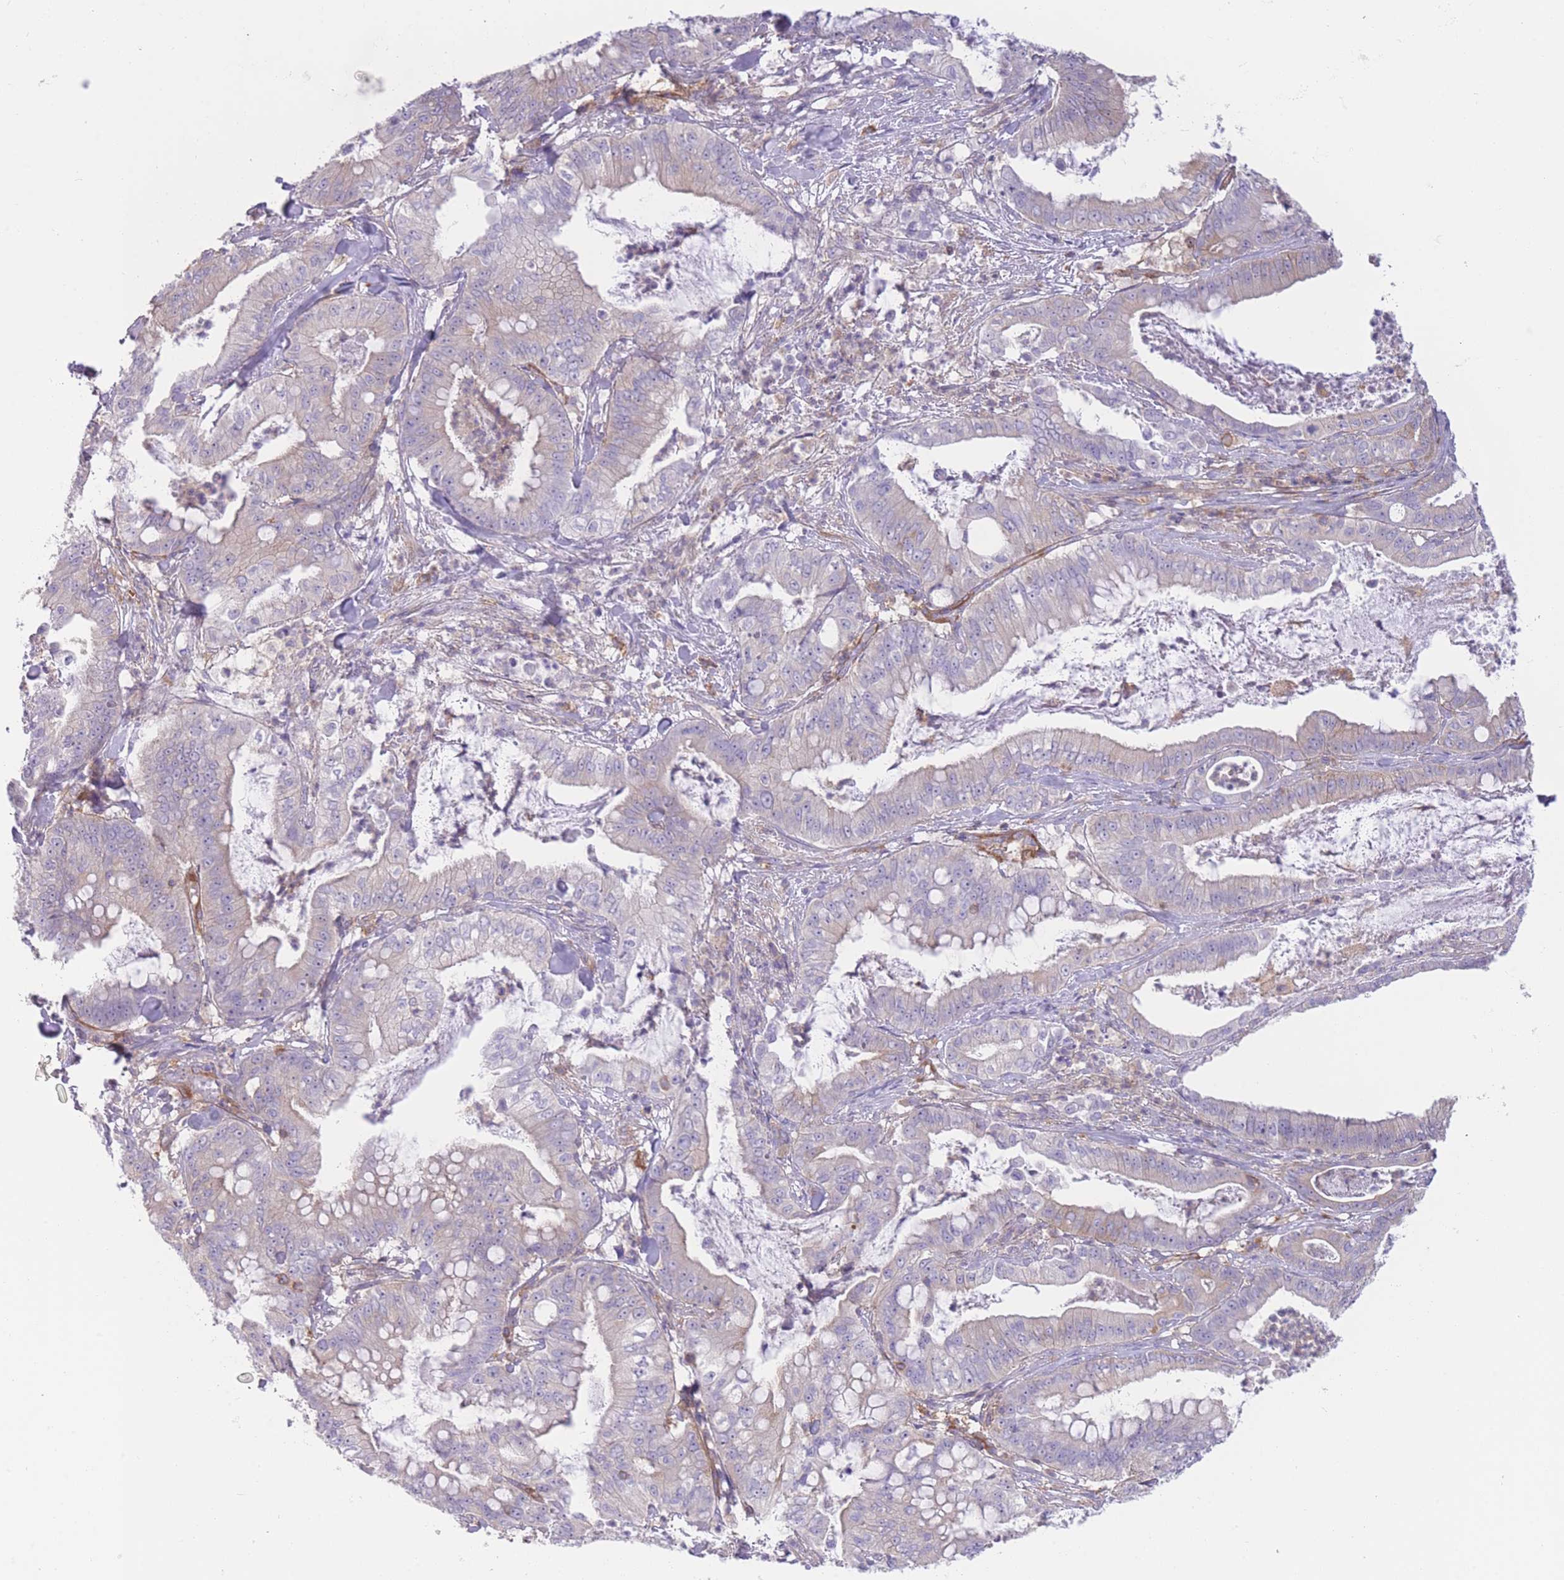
{"staining": {"intensity": "negative", "quantity": "none", "location": "none"}, "tissue": "pancreatic cancer", "cell_type": "Tumor cells", "image_type": "cancer", "snomed": [{"axis": "morphology", "description": "Adenocarcinoma, NOS"}, {"axis": "topography", "description": "Pancreas"}], "caption": "Pancreatic adenocarcinoma was stained to show a protein in brown. There is no significant positivity in tumor cells.", "gene": "PRKAR1A", "patient": {"sex": "male", "age": 71}}